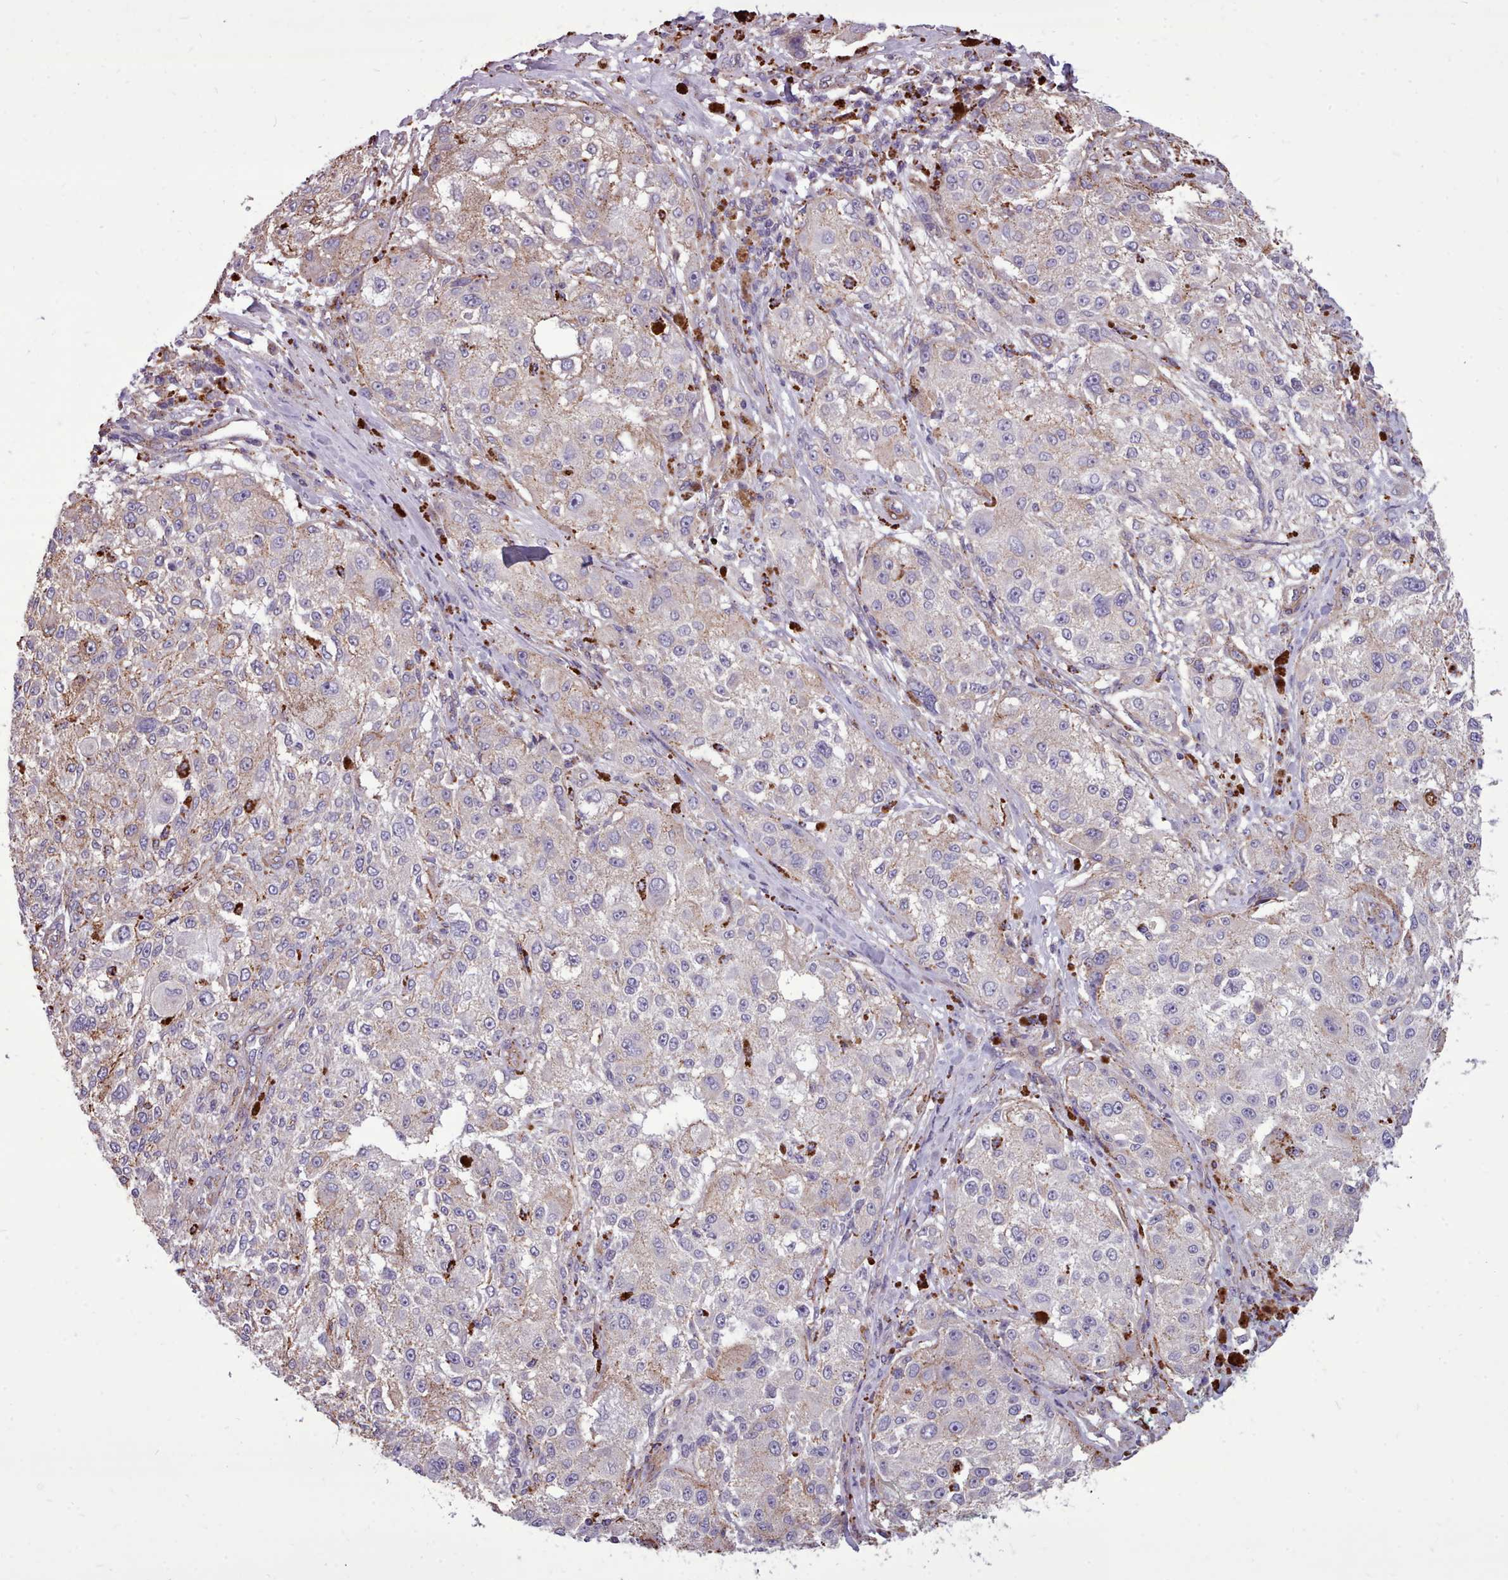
{"staining": {"intensity": "weak", "quantity": "<25%", "location": "cytoplasmic/membranous"}, "tissue": "melanoma", "cell_type": "Tumor cells", "image_type": "cancer", "snomed": [{"axis": "morphology", "description": "Necrosis, NOS"}, {"axis": "morphology", "description": "Malignant melanoma, NOS"}, {"axis": "topography", "description": "Skin"}], "caption": "Immunohistochemistry (IHC) histopathology image of neoplastic tissue: melanoma stained with DAB demonstrates no significant protein staining in tumor cells.", "gene": "PACSIN3", "patient": {"sex": "female", "age": 87}}